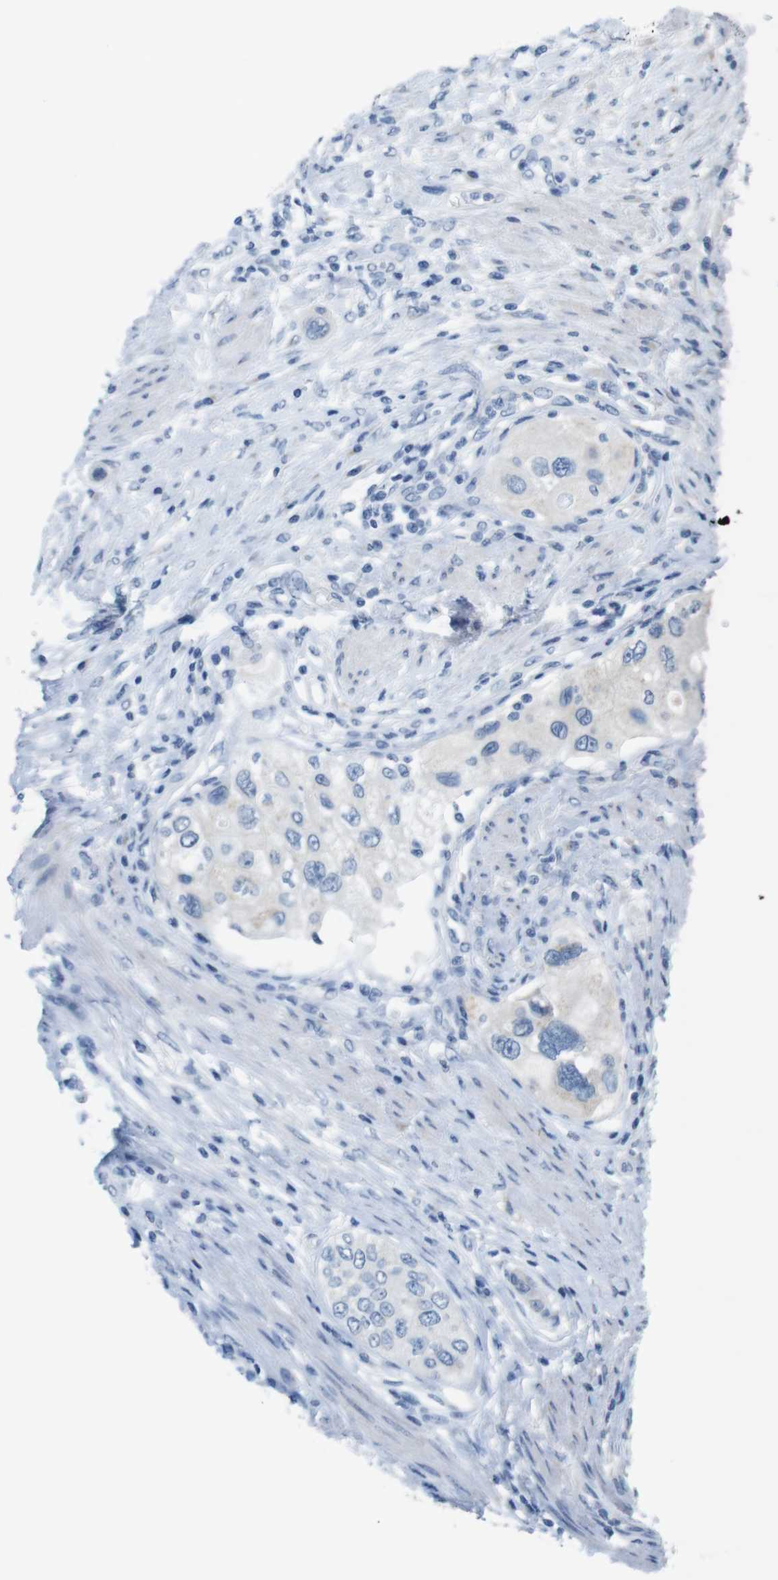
{"staining": {"intensity": "negative", "quantity": "none", "location": "none"}, "tissue": "urothelial cancer", "cell_type": "Tumor cells", "image_type": "cancer", "snomed": [{"axis": "morphology", "description": "Urothelial carcinoma, High grade"}, {"axis": "topography", "description": "Urinary bladder"}], "caption": "Protein analysis of urothelial cancer demonstrates no significant expression in tumor cells.", "gene": "GOLGA2", "patient": {"sex": "female", "age": 56}}